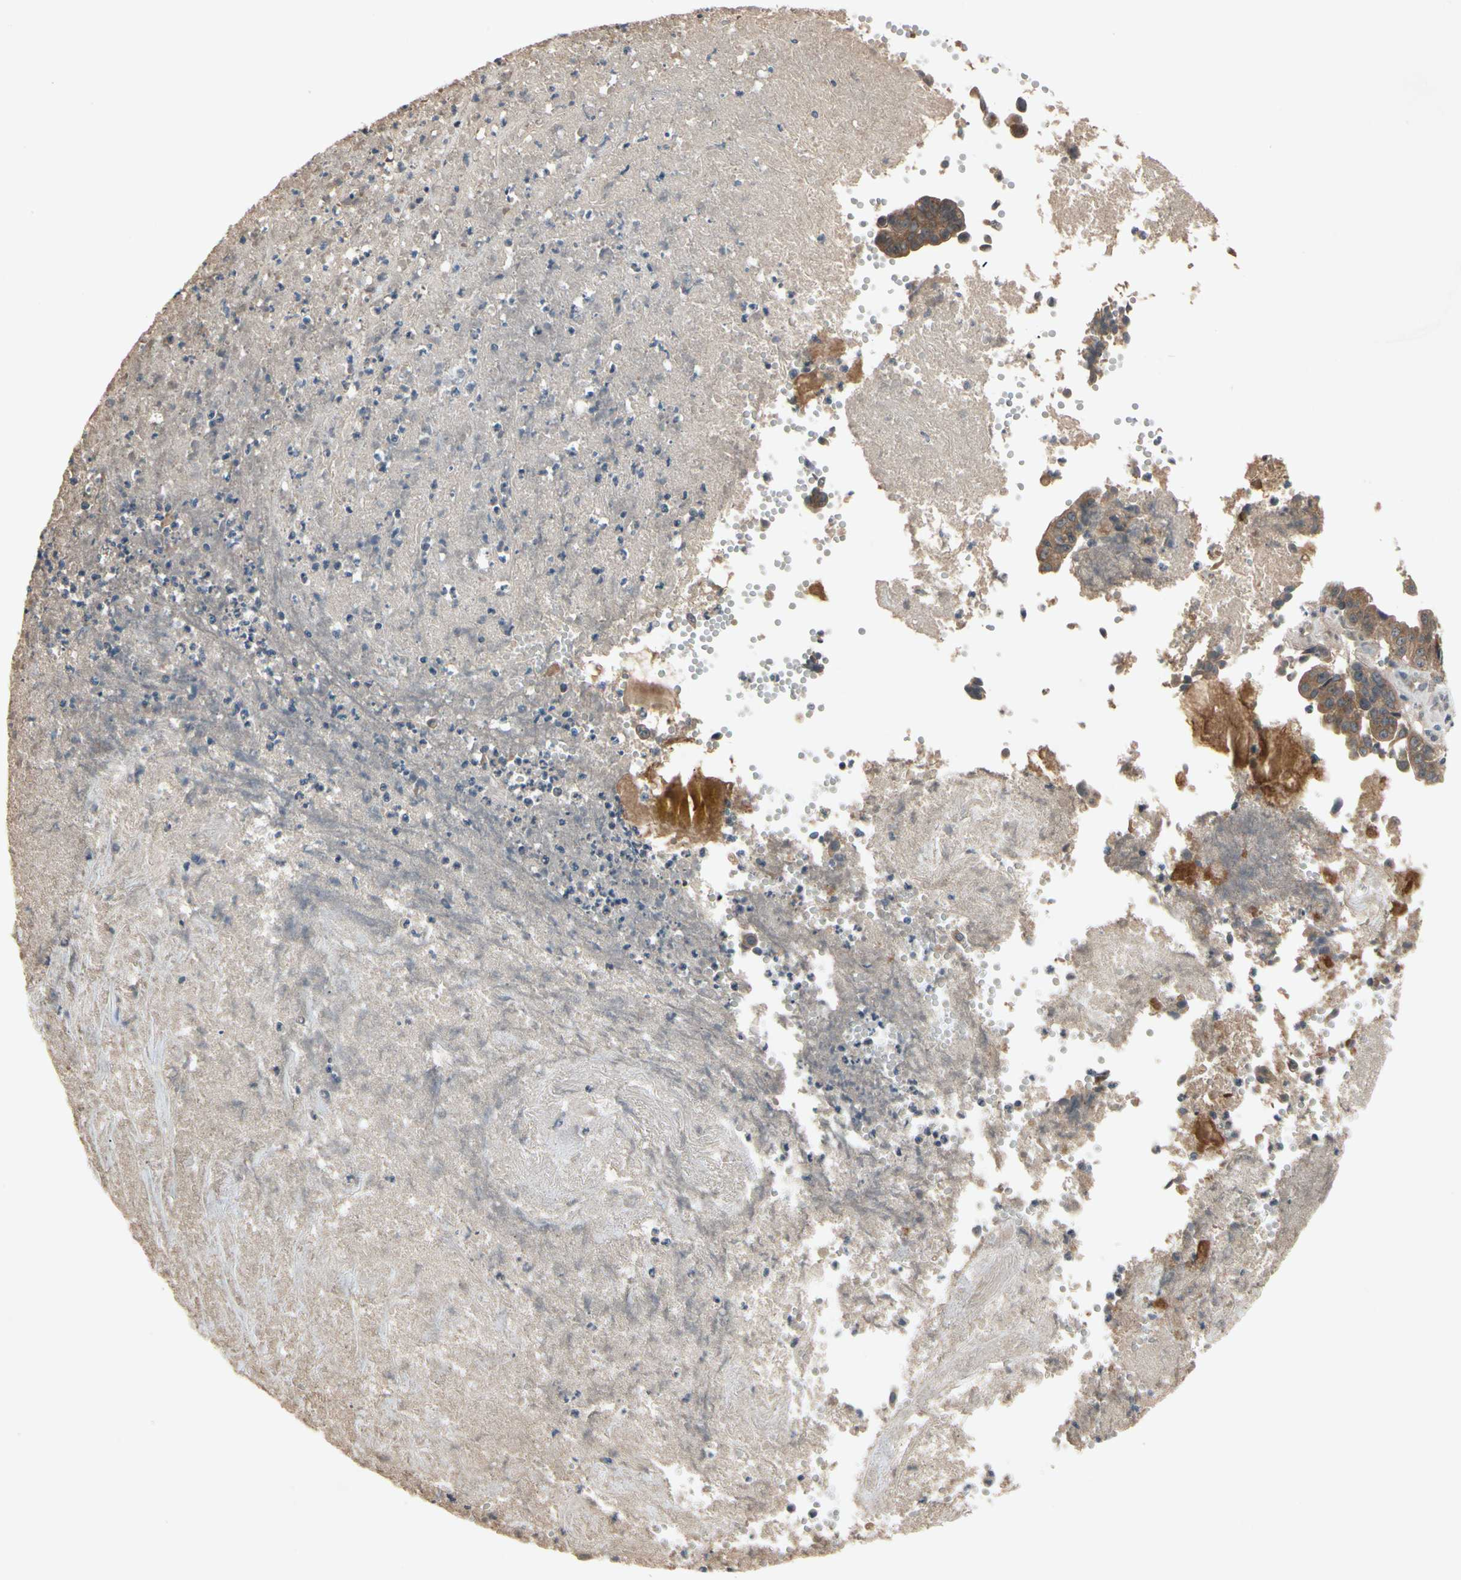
{"staining": {"intensity": "moderate", "quantity": ">75%", "location": "cytoplasmic/membranous"}, "tissue": "liver cancer", "cell_type": "Tumor cells", "image_type": "cancer", "snomed": [{"axis": "morphology", "description": "Cholangiocarcinoma"}, {"axis": "topography", "description": "Liver"}], "caption": "IHC histopathology image of neoplastic tissue: human liver cancer stained using immunohistochemistry (IHC) demonstrates medium levels of moderate protein expression localized specifically in the cytoplasmic/membranous of tumor cells, appearing as a cytoplasmic/membranous brown color.", "gene": "NSF", "patient": {"sex": "female", "age": 61}}